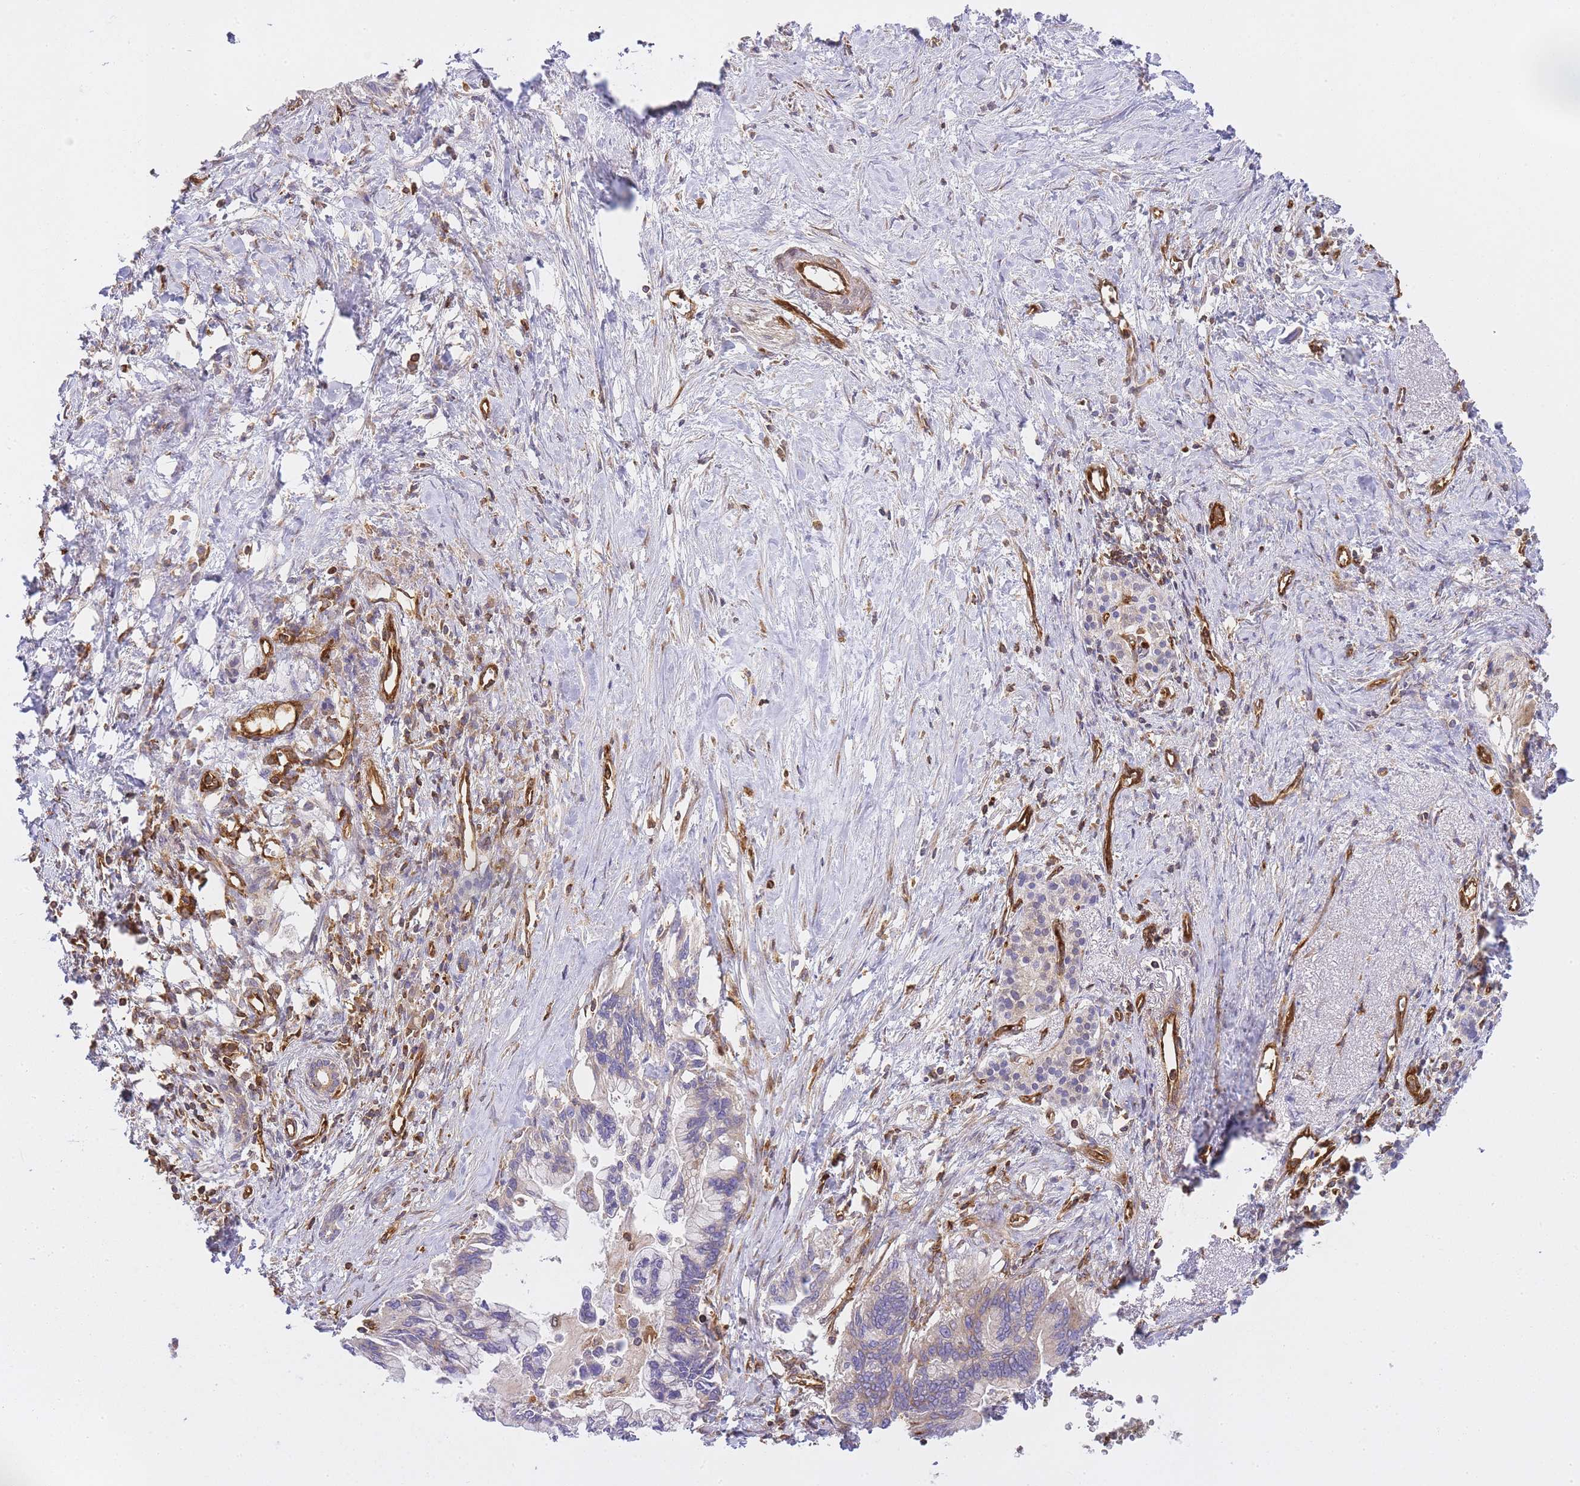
{"staining": {"intensity": "moderate", "quantity": "<25%", "location": "cytoplasmic/membranous"}, "tissue": "pancreatic cancer", "cell_type": "Tumor cells", "image_type": "cancer", "snomed": [{"axis": "morphology", "description": "Adenocarcinoma, NOS"}, {"axis": "topography", "description": "Pancreas"}], "caption": "Tumor cells show low levels of moderate cytoplasmic/membranous expression in approximately <25% of cells in human pancreatic cancer (adenocarcinoma).", "gene": "MSN", "patient": {"sex": "female", "age": 83}}